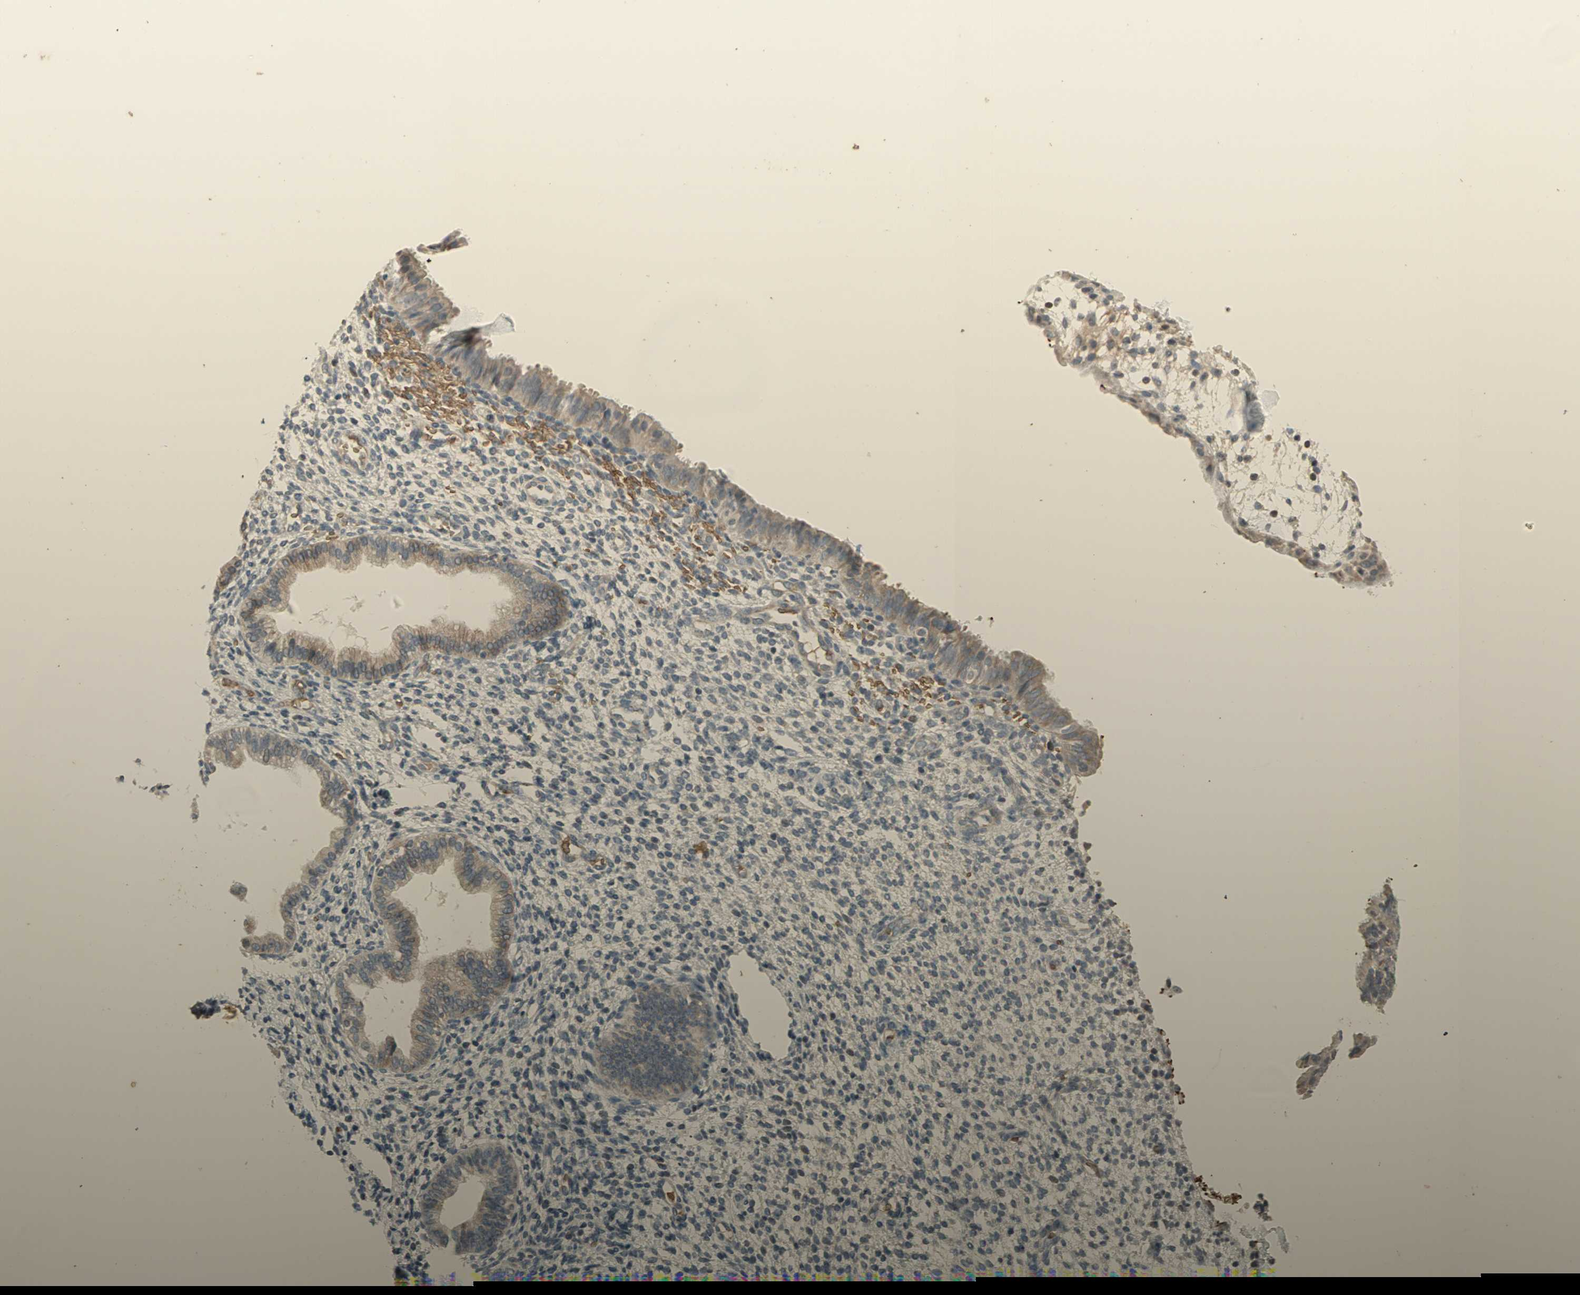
{"staining": {"intensity": "moderate", "quantity": "25%-75%", "location": "cytoplasmic/membranous"}, "tissue": "endometrium", "cell_type": "Cells in endometrial stroma", "image_type": "normal", "snomed": [{"axis": "morphology", "description": "Normal tissue, NOS"}, {"axis": "topography", "description": "Endometrium"}], "caption": "This histopathology image exhibits unremarkable endometrium stained with immunohistochemistry (IHC) to label a protein in brown. The cytoplasmic/membranous of cells in endometrial stroma show moderate positivity for the protein. Nuclei are counter-stained blue.", "gene": "GYPC", "patient": {"sex": "female", "age": 61}}